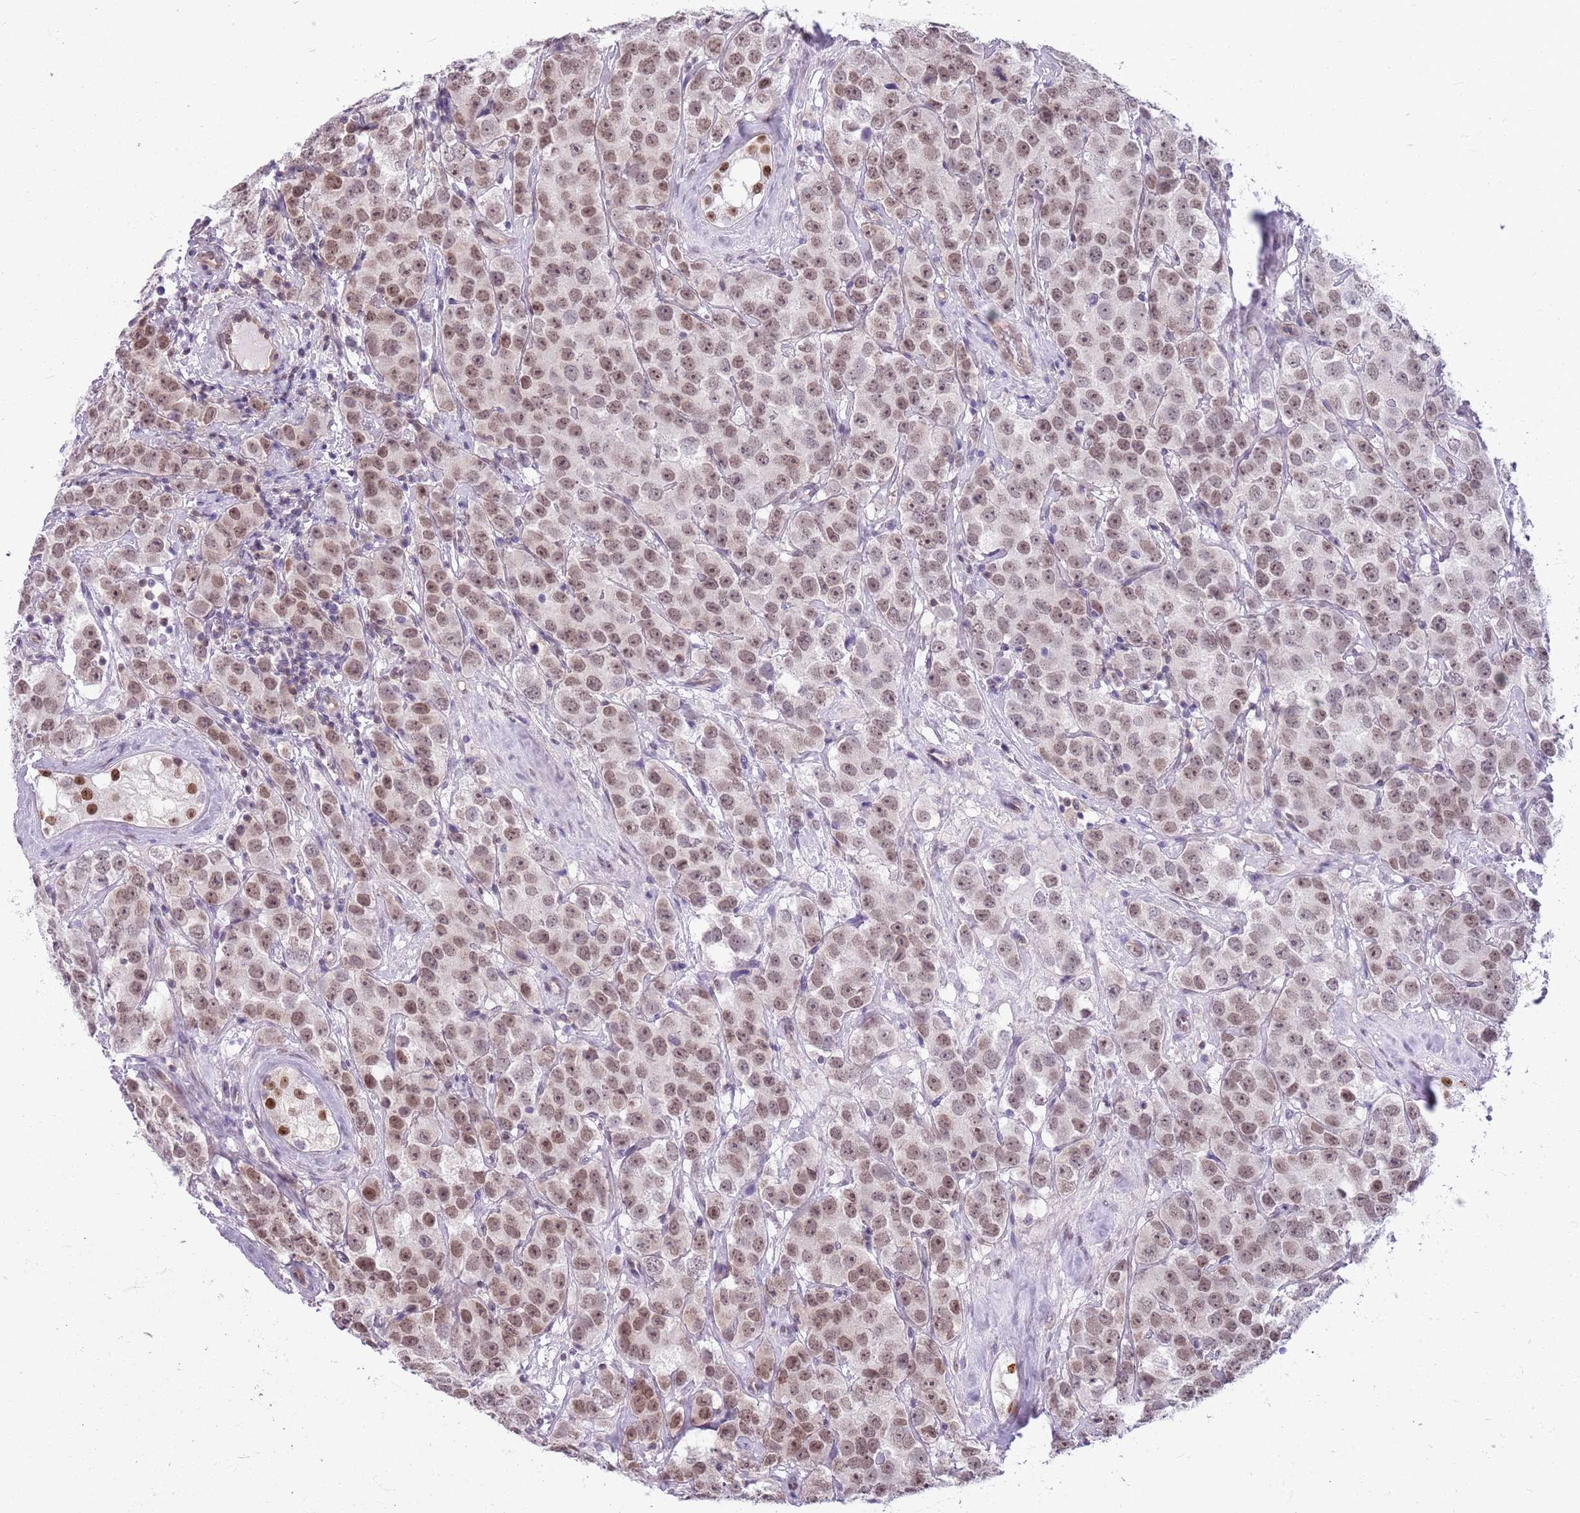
{"staining": {"intensity": "moderate", "quantity": ">75%", "location": "nuclear"}, "tissue": "testis cancer", "cell_type": "Tumor cells", "image_type": "cancer", "snomed": [{"axis": "morphology", "description": "Seminoma, NOS"}, {"axis": "topography", "description": "Testis"}], "caption": "The photomicrograph exhibits immunohistochemical staining of testis cancer (seminoma). There is moderate nuclear staining is identified in about >75% of tumor cells.", "gene": "DHX32", "patient": {"sex": "male", "age": 28}}